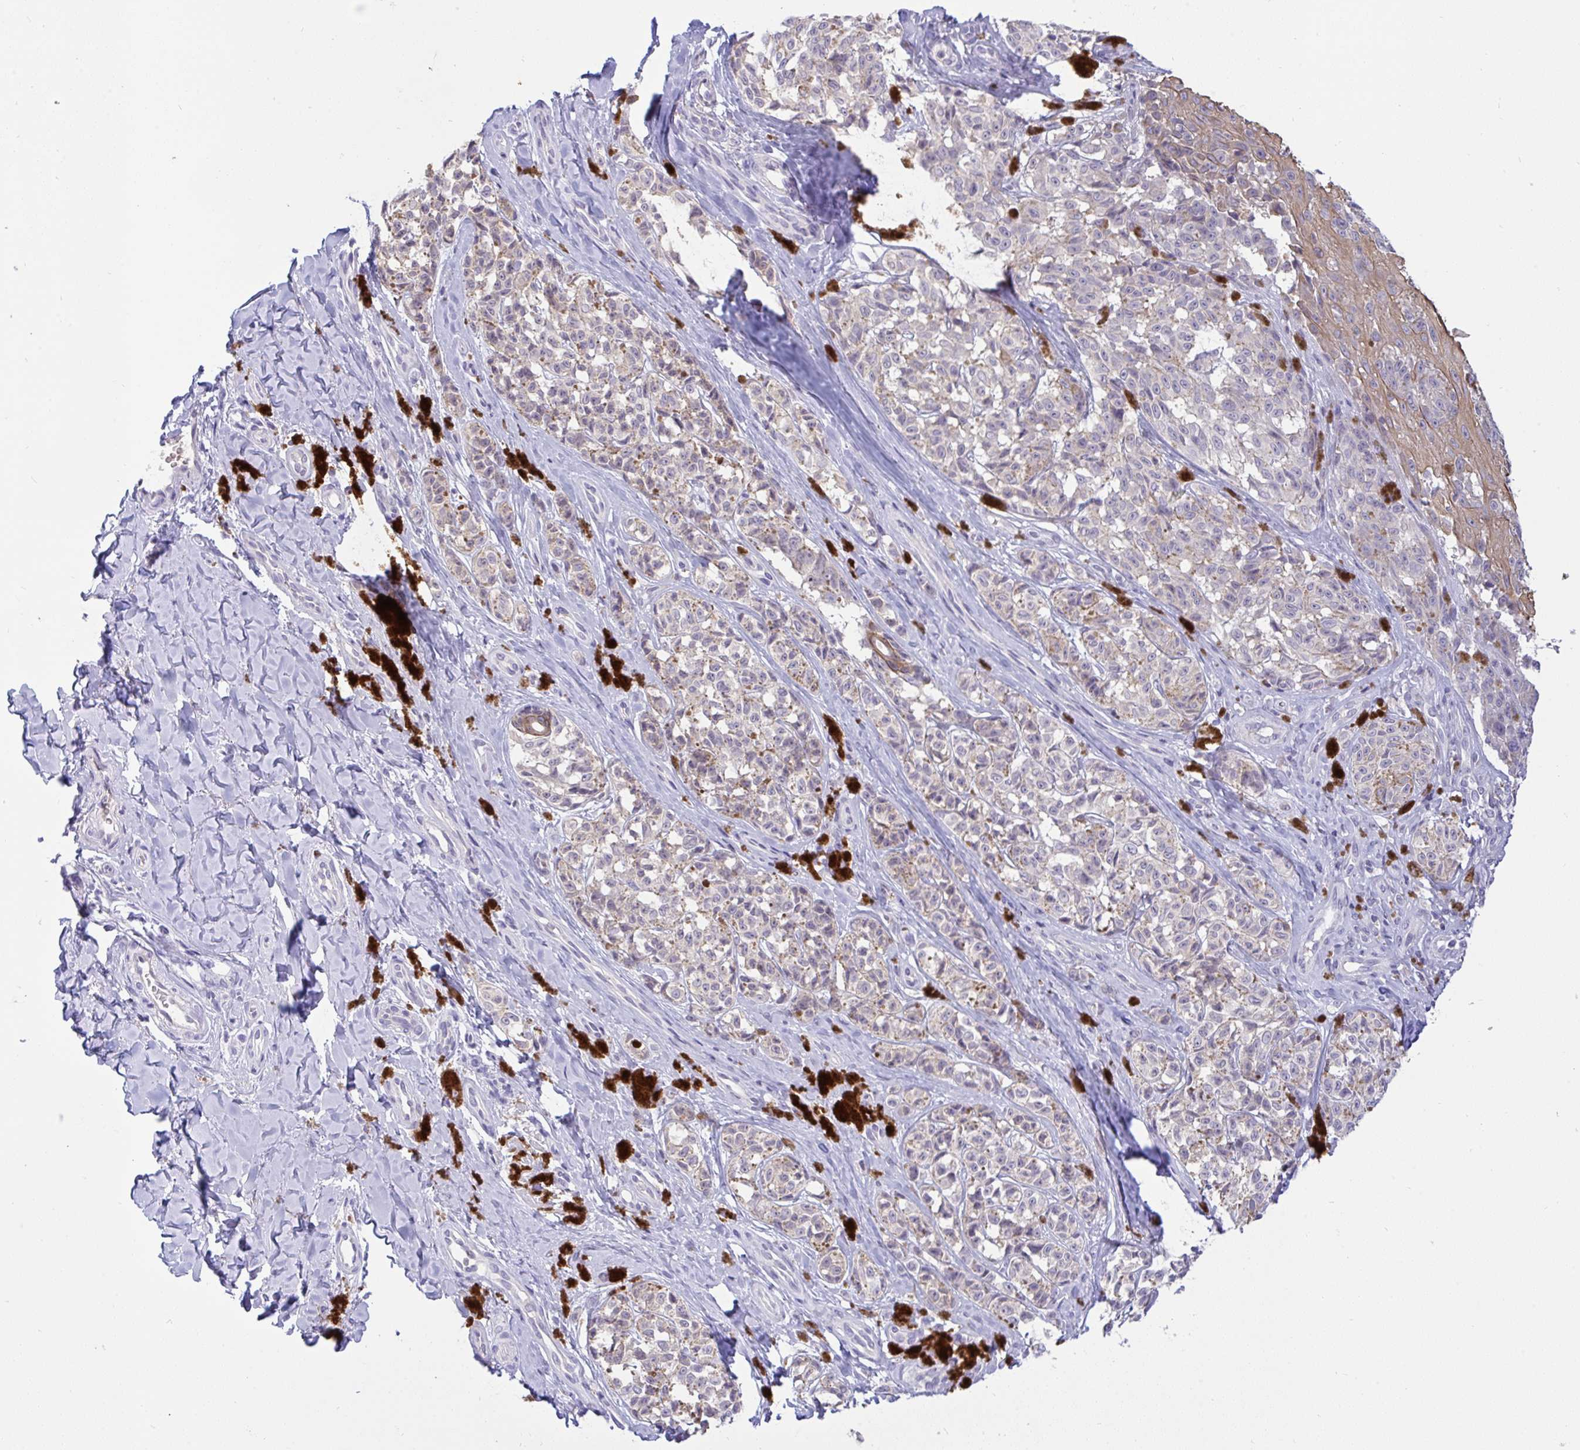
{"staining": {"intensity": "weak", "quantity": "<25%", "location": "cytoplasmic/membranous"}, "tissue": "melanoma", "cell_type": "Tumor cells", "image_type": "cancer", "snomed": [{"axis": "morphology", "description": "Malignant melanoma, NOS"}, {"axis": "topography", "description": "Skin"}], "caption": "An image of human melanoma is negative for staining in tumor cells.", "gene": "TMEM41A", "patient": {"sex": "female", "age": 65}}